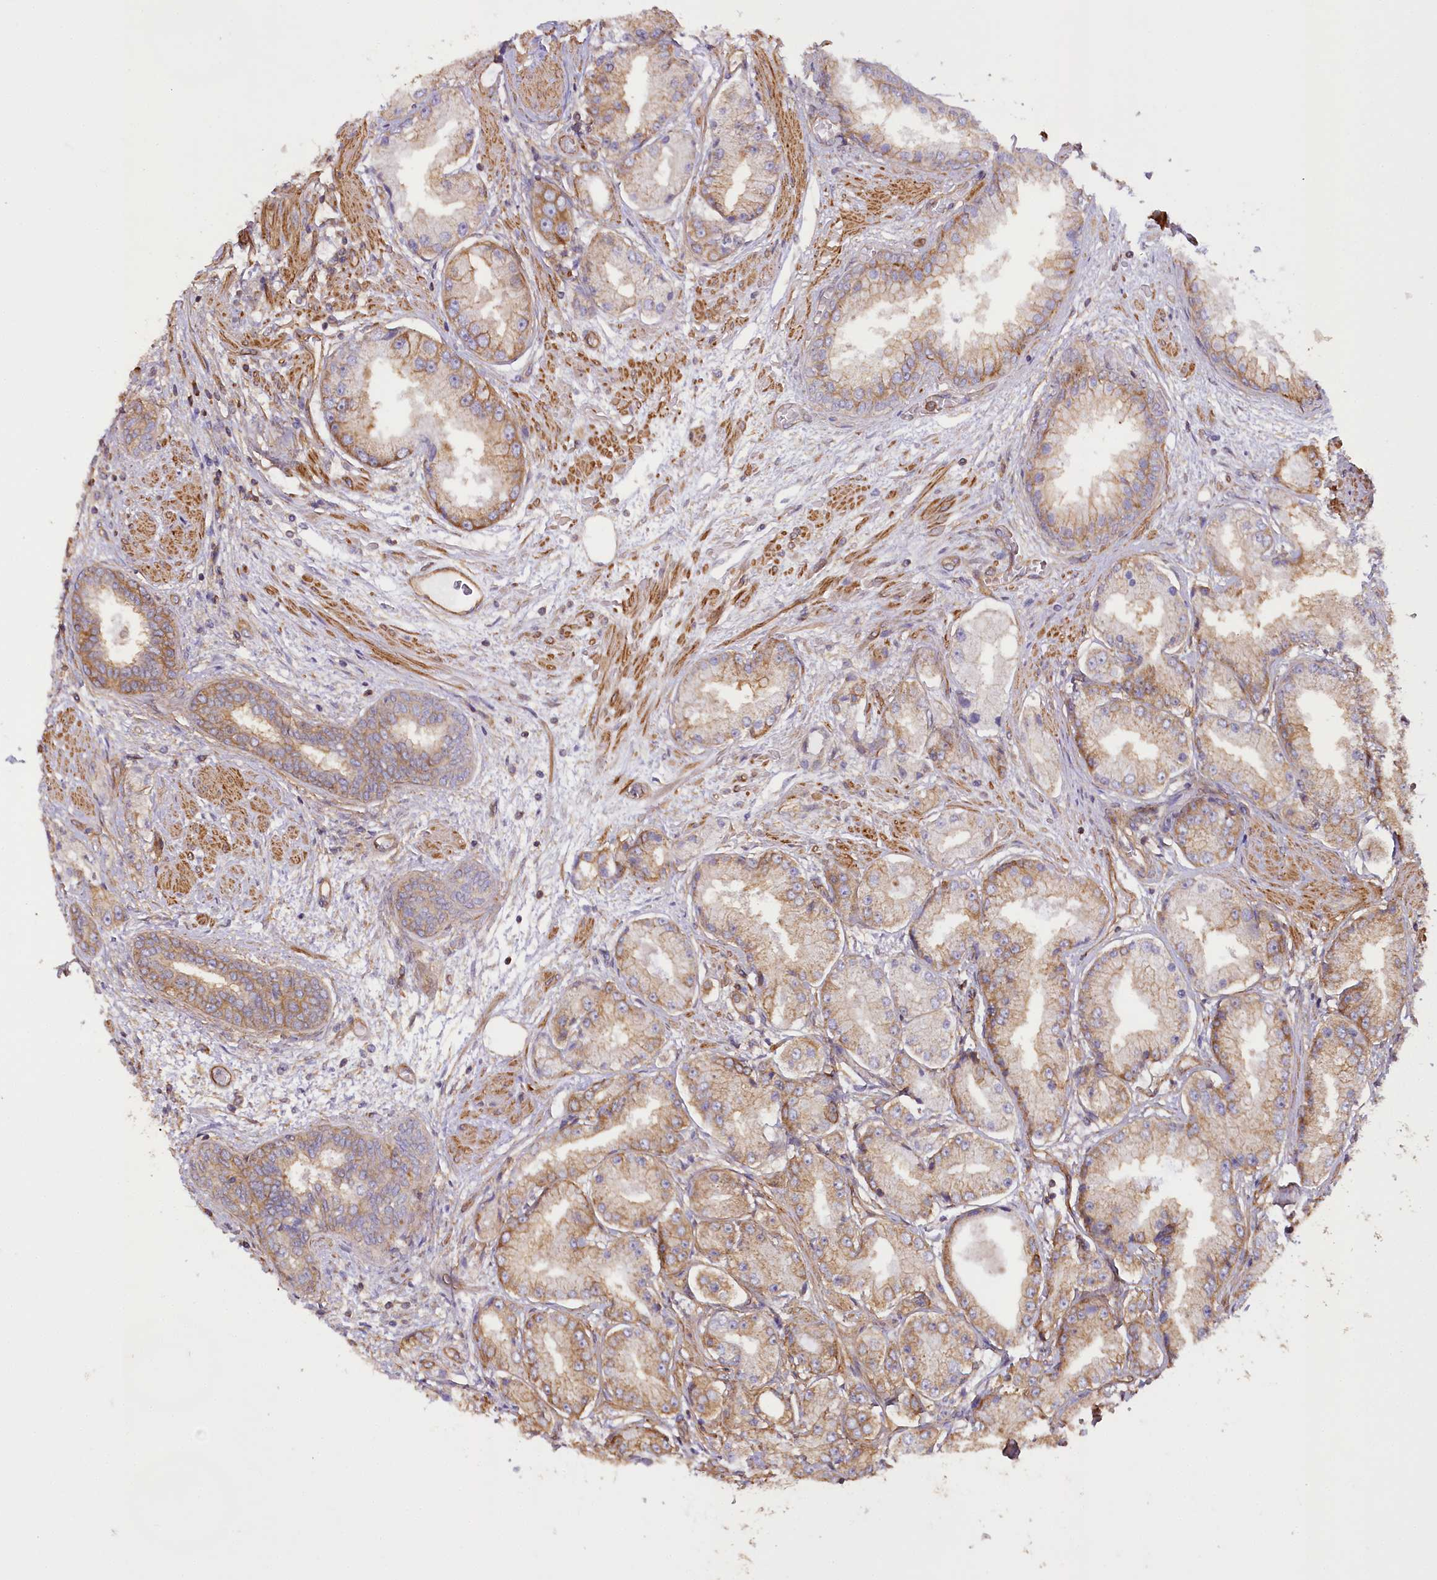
{"staining": {"intensity": "weak", "quantity": ">75%", "location": "cytoplasmic/membranous"}, "tissue": "prostate cancer", "cell_type": "Tumor cells", "image_type": "cancer", "snomed": [{"axis": "morphology", "description": "Adenocarcinoma, High grade"}, {"axis": "topography", "description": "Prostate"}], "caption": "A photomicrograph of human prostate cancer stained for a protein exhibits weak cytoplasmic/membranous brown staining in tumor cells. (IHC, brightfield microscopy, high magnification).", "gene": "SYNPO2", "patient": {"sex": "male", "age": 59}}